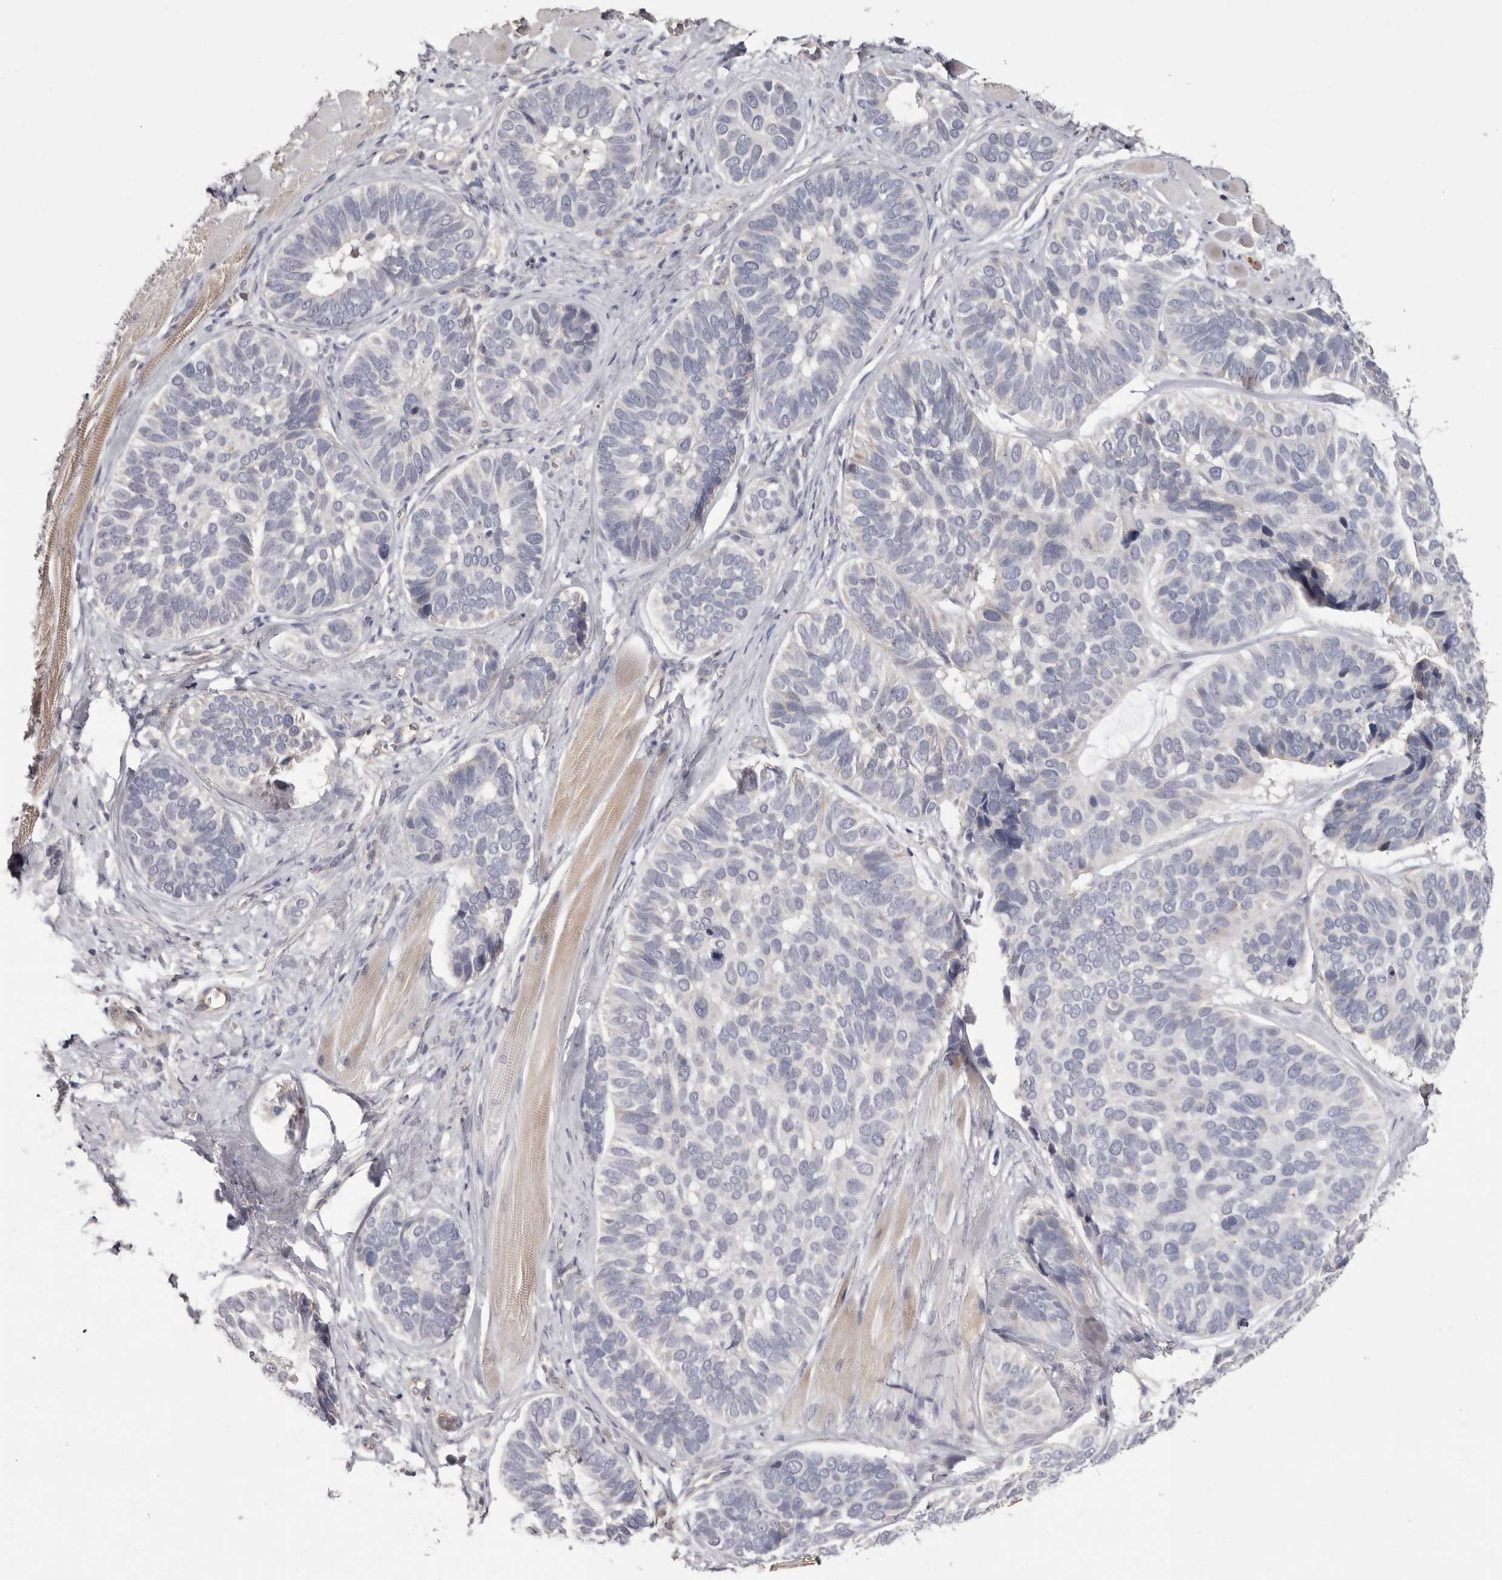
{"staining": {"intensity": "negative", "quantity": "none", "location": "none"}, "tissue": "skin cancer", "cell_type": "Tumor cells", "image_type": "cancer", "snomed": [{"axis": "morphology", "description": "Basal cell carcinoma"}, {"axis": "topography", "description": "Skin"}], "caption": "The micrograph shows no staining of tumor cells in skin cancer (basal cell carcinoma). (DAB IHC visualized using brightfield microscopy, high magnification).", "gene": "MMACHC", "patient": {"sex": "male", "age": 62}}